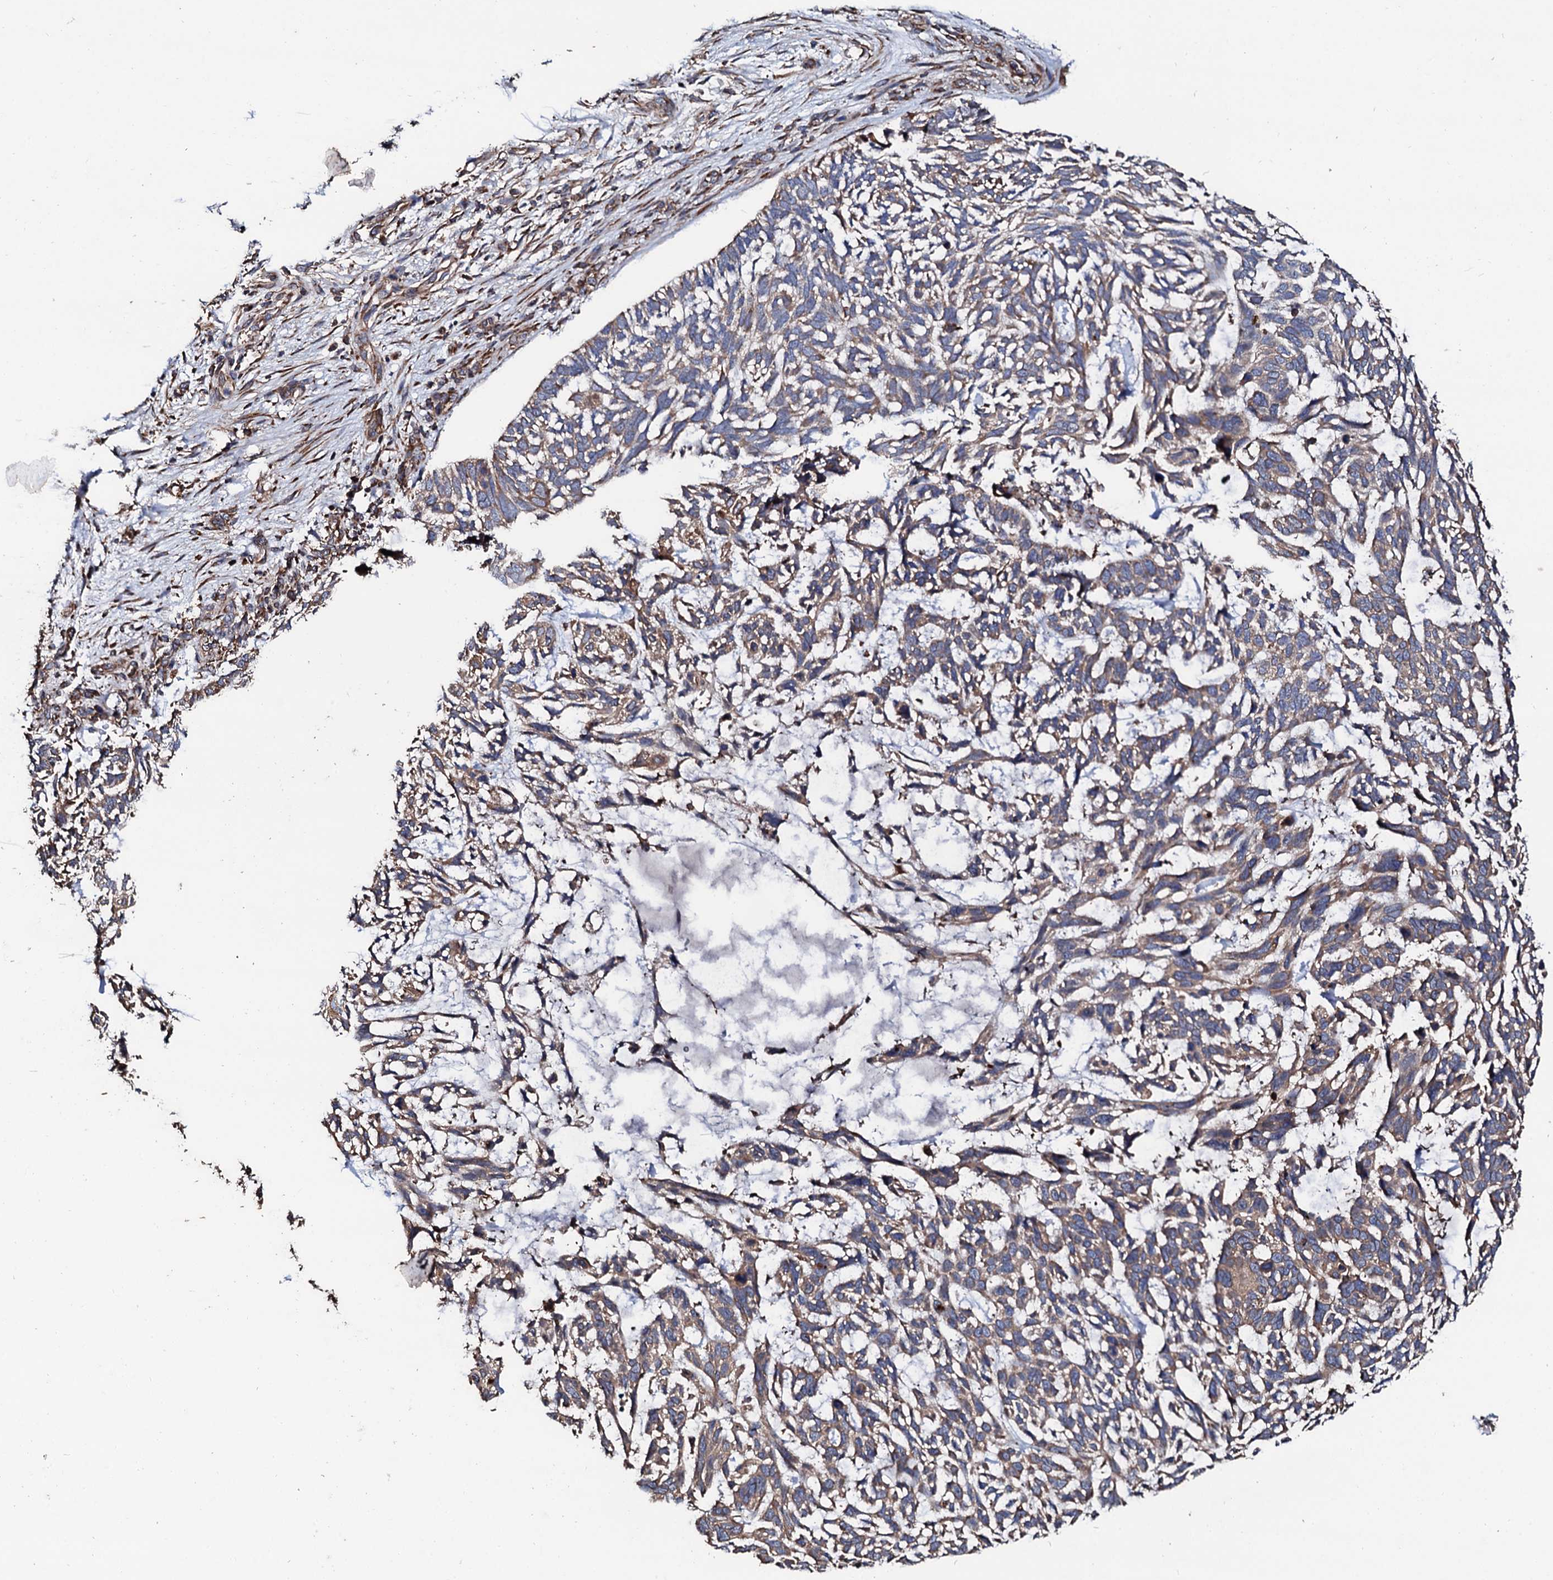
{"staining": {"intensity": "moderate", "quantity": ">75%", "location": "cytoplasmic/membranous"}, "tissue": "skin cancer", "cell_type": "Tumor cells", "image_type": "cancer", "snomed": [{"axis": "morphology", "description": "Basal cell carcinoma"}, {"axis": "topography", "description": "Skin"}], "caption": "Protein expression analysis of human skin basal cell carcinoma reveals moderate cytoplasmic/membranous expression in approximately >75% of tumor cells. Using DAB (3,3'-diaminobenzidine) (brown) and hematoxylin (blue) stains, captured at high magnification using brightfield microscopy.", "gene": "CKAP5", "patient": {"sex": "male", "age": 88}}